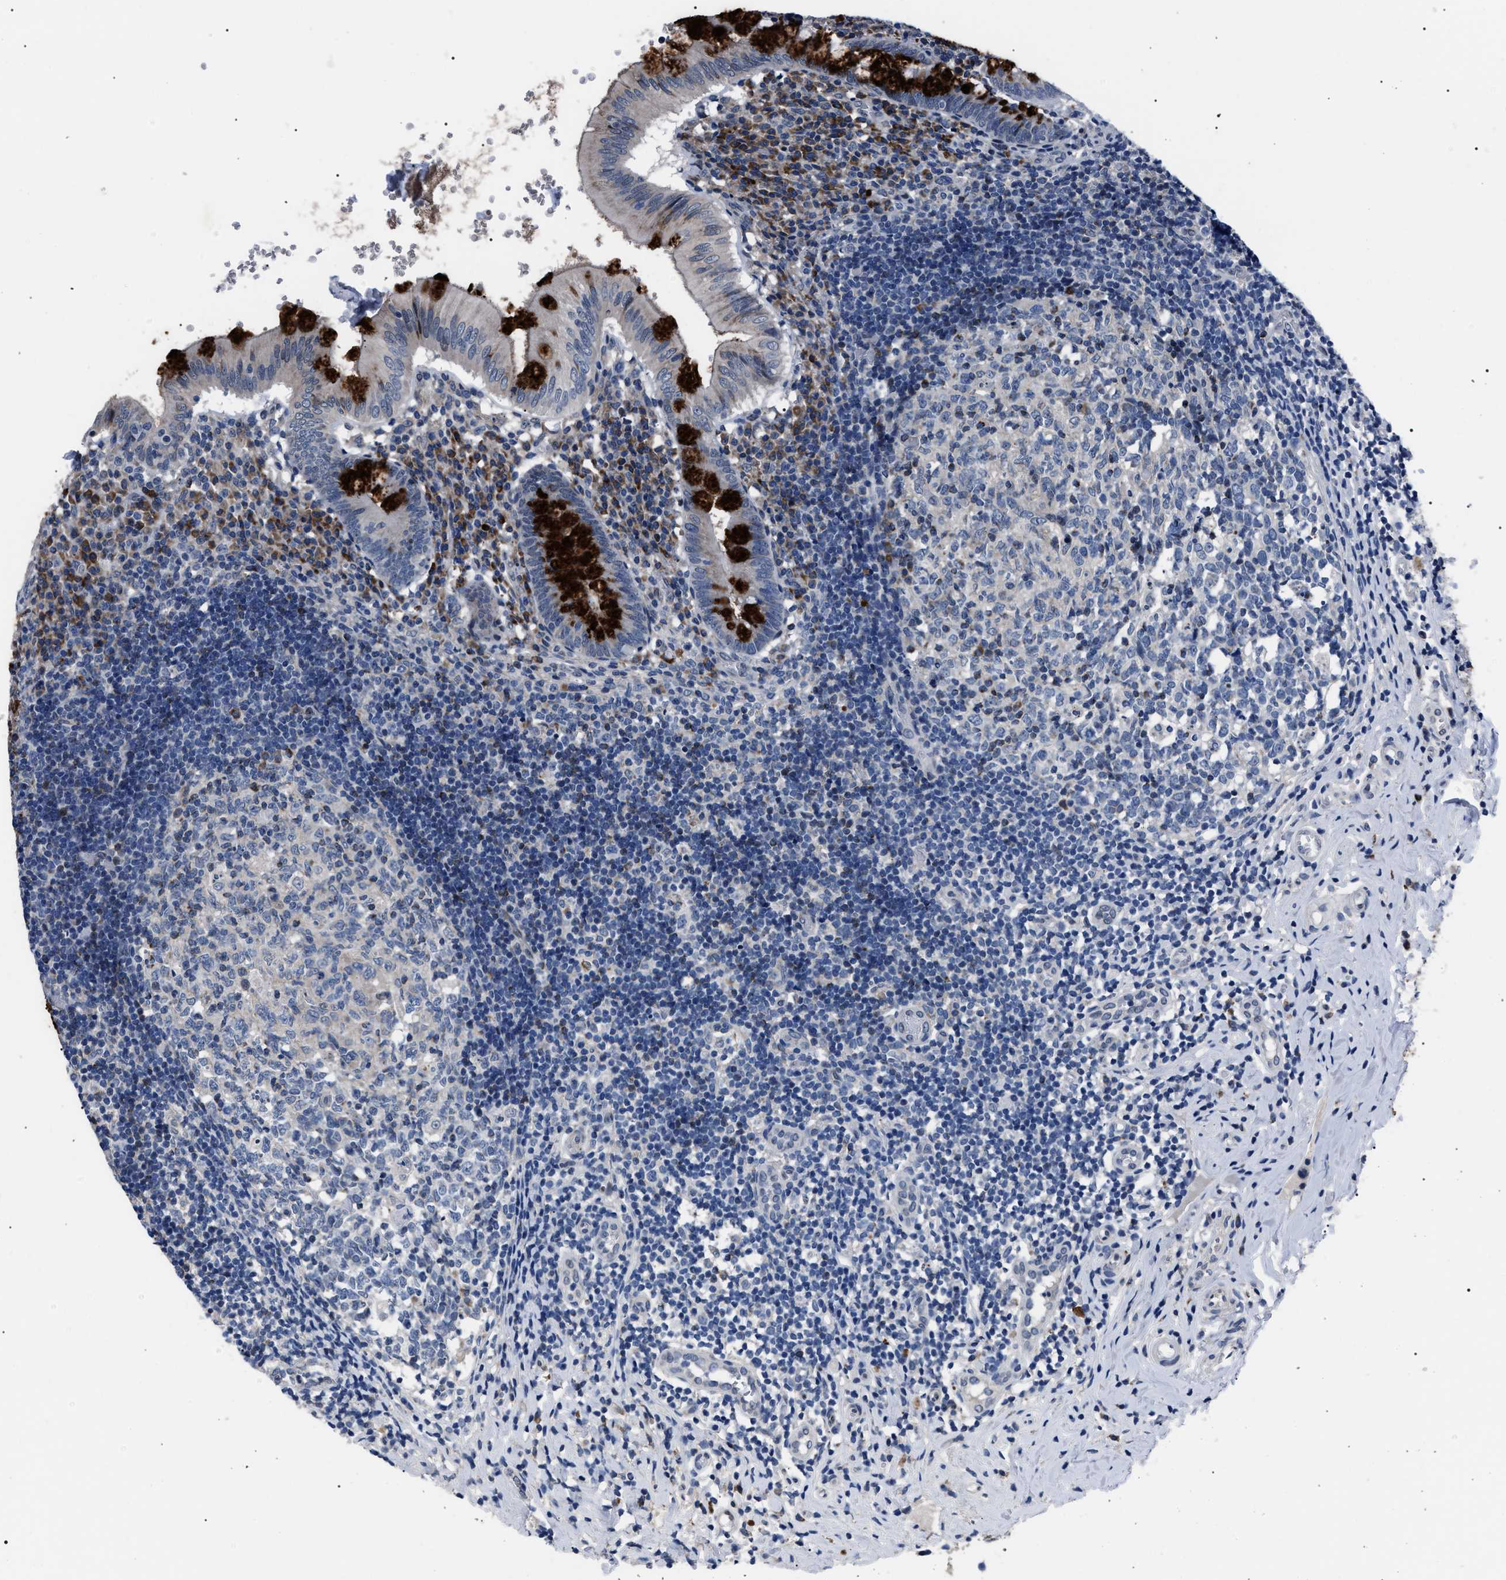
{"staining": {"intensity": "strong", "quantity": "25%-75%", "location": "cytoplasmic/membranous"}, "tissue": "appendix", "cell_type": "Glandular cells", "image_type": "normal", "snomed": [{"axis": "morphology", "description": "Normal tissue, NOS"}, {"axis": "topography", "description": "Appendix"}], "caption": "Immunohistochemical staining of normal human appendix demonstrates high levels of strong cytoplasmic/membranous staining in approximately 25%-75% of glandular cells.", "gene": "LRRC14", "patient": {"sex": "male", "age": 8}}